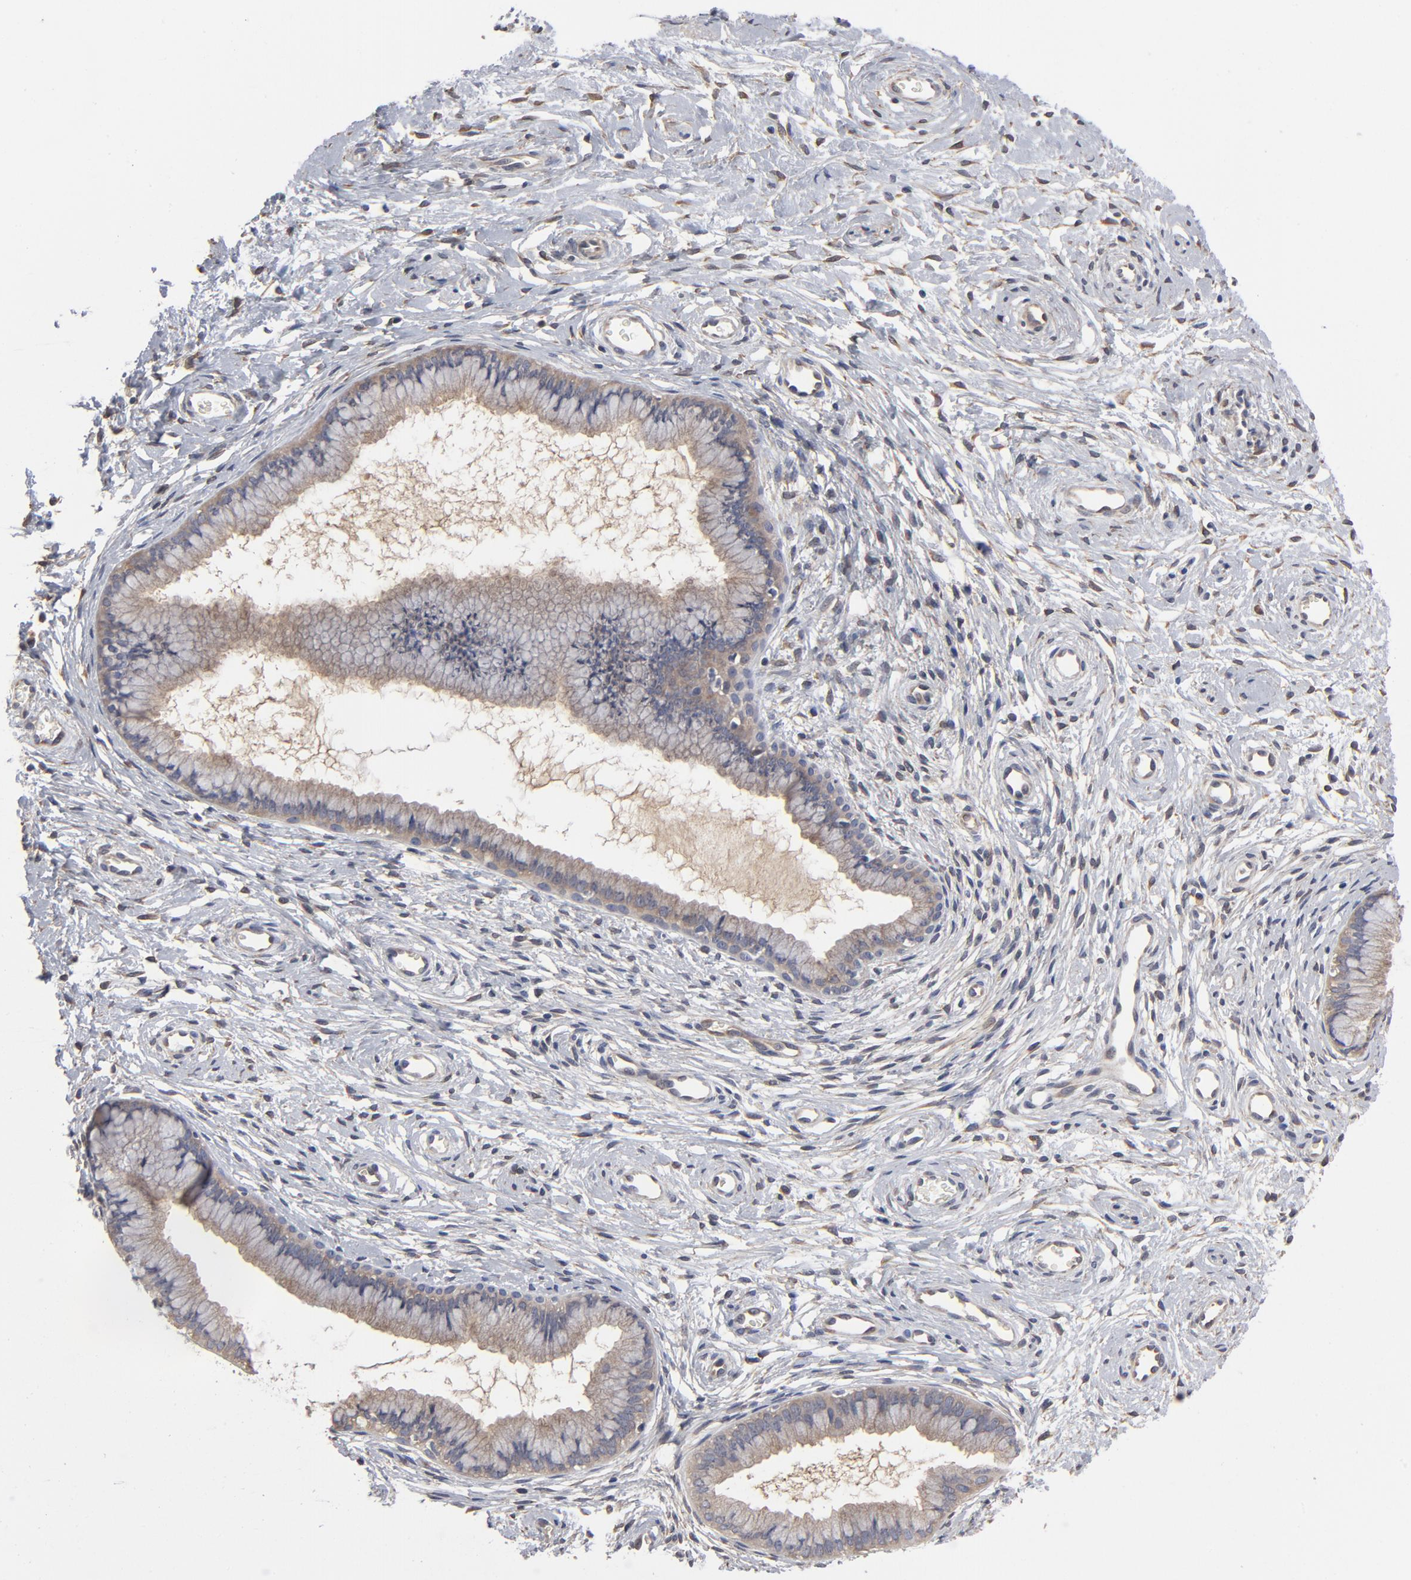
{"staining": {"intensity": "negative", "quantity": "none", "location": "none"}, "tissue": "cervix", "cell_type": "Glandular cells", "image_type": "normal", "snomed": [{"axis": "morphology", "description": "Normal tissue, NOS"}, {"axis": "topography", "description": "Cervix"}], "caption": "This micrograph is of normal cervix stained with immunohistochemistry (IHC) to label a protein in brown with the nuclei are counter-stained blue. There is no expression in glandular cells. The staining was performed using DAB (3,3'-diaminobenzidine) to visualize the protein expression in brown, while the nuclei were stained in blue with hematoxylin (Magnification: 20x).", "gene": "ASMTL", "patient": {"sex": "female", "age": 39}}